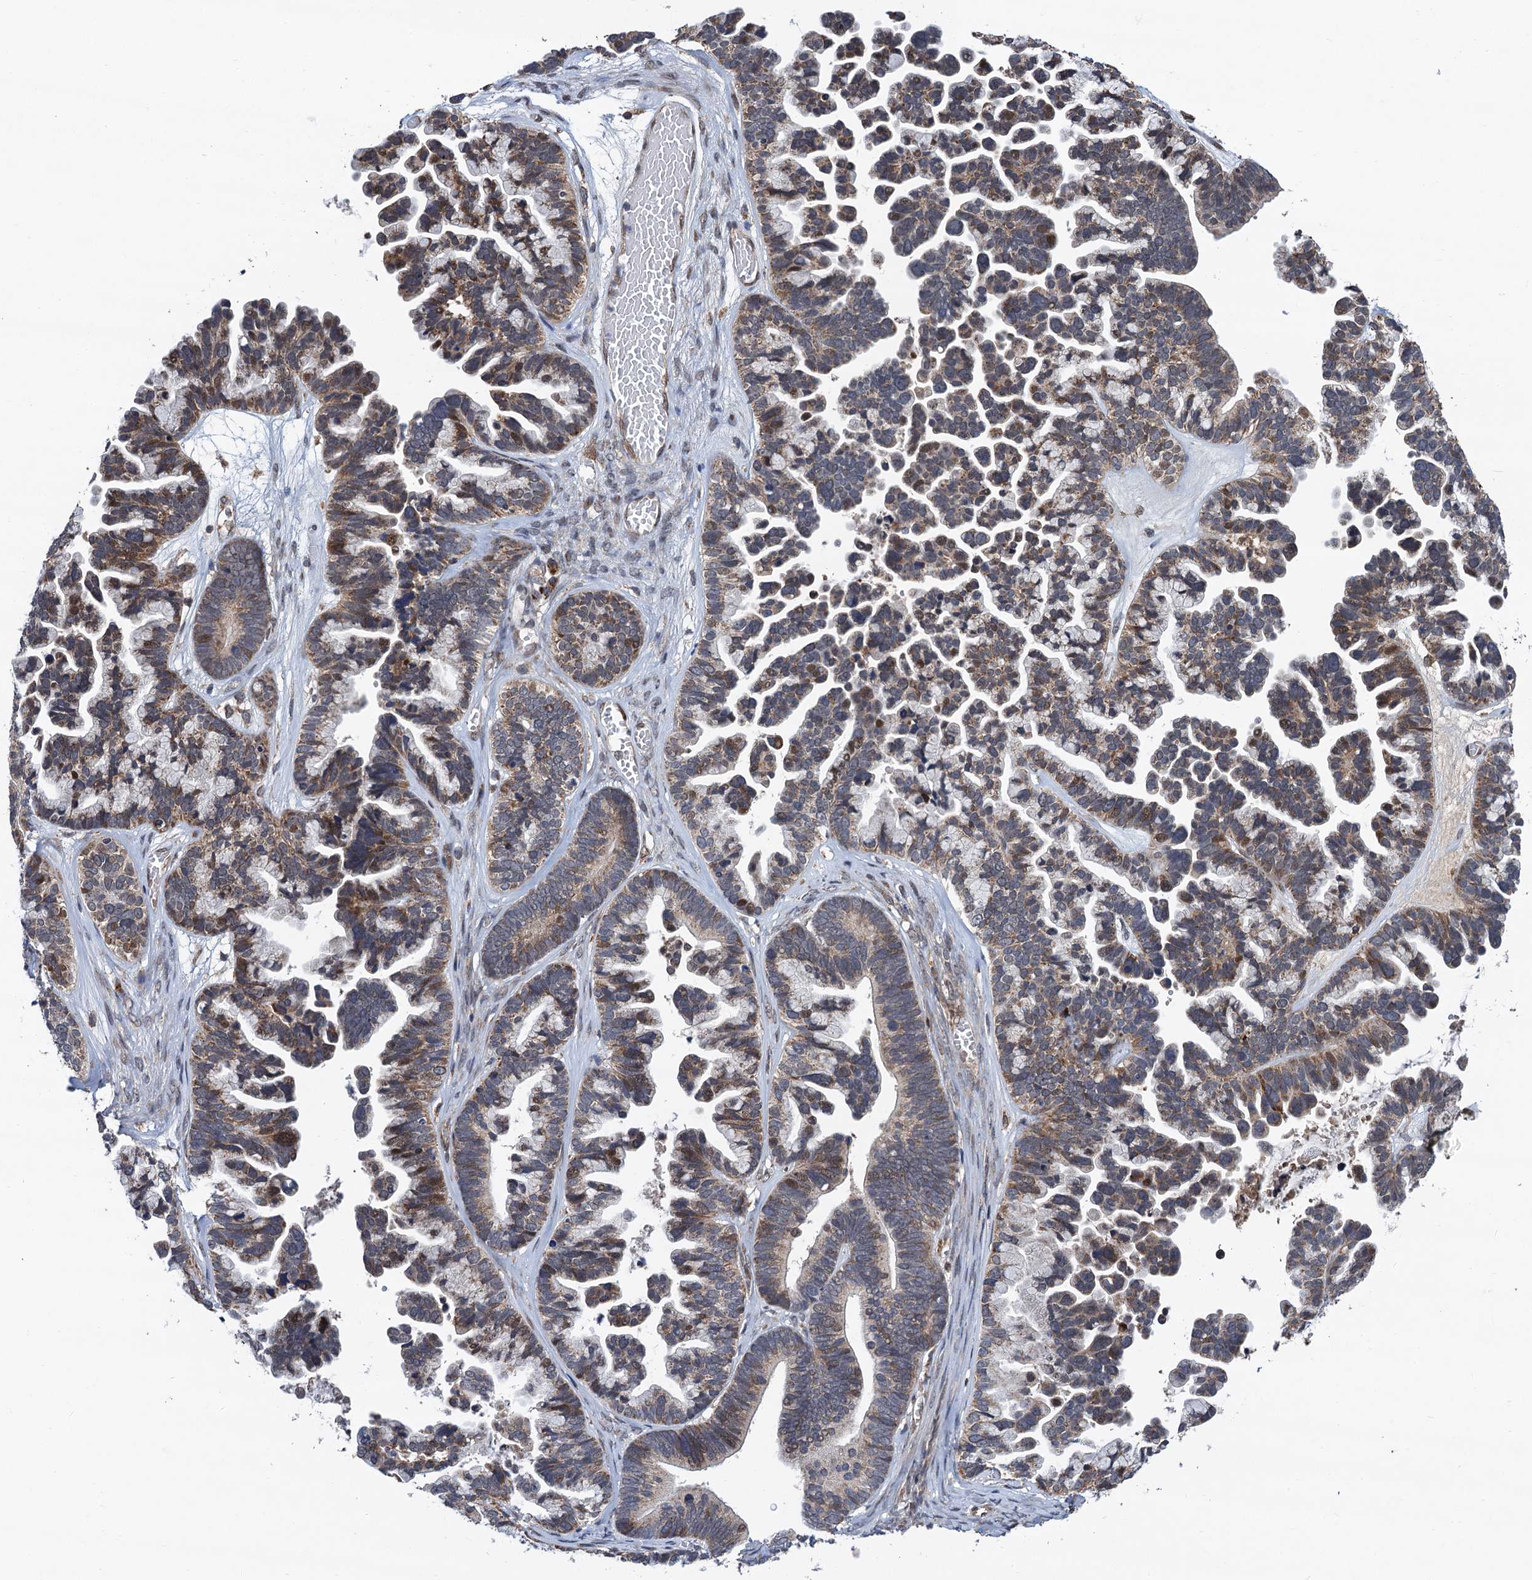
{"staining": {"intensity": "moderate", "quantity": "25%-75%", "location": "cytoplasmic/membranous,nuclear"}, "tissue": "ovarian cancer", "cell_type": "Tumor cells", "image_type": "cancer", "snomed": [{"axis": "morphology", "description": "Cystadenocarcinoma, serous, NOS"}, {"axis": "topography", "description": "Ovary"}], "caption": "Ovarian cancer (serous cystadenocarcinoma) tissue exhibits moderate cytoplasmic/membranous and nuclear expression in about 25%-75% of tumor cells (DAB IHC with brightfield microscopy, high magnification).", "gene": "CMPK2", "patient": {"sex": "female", "age": 56}}